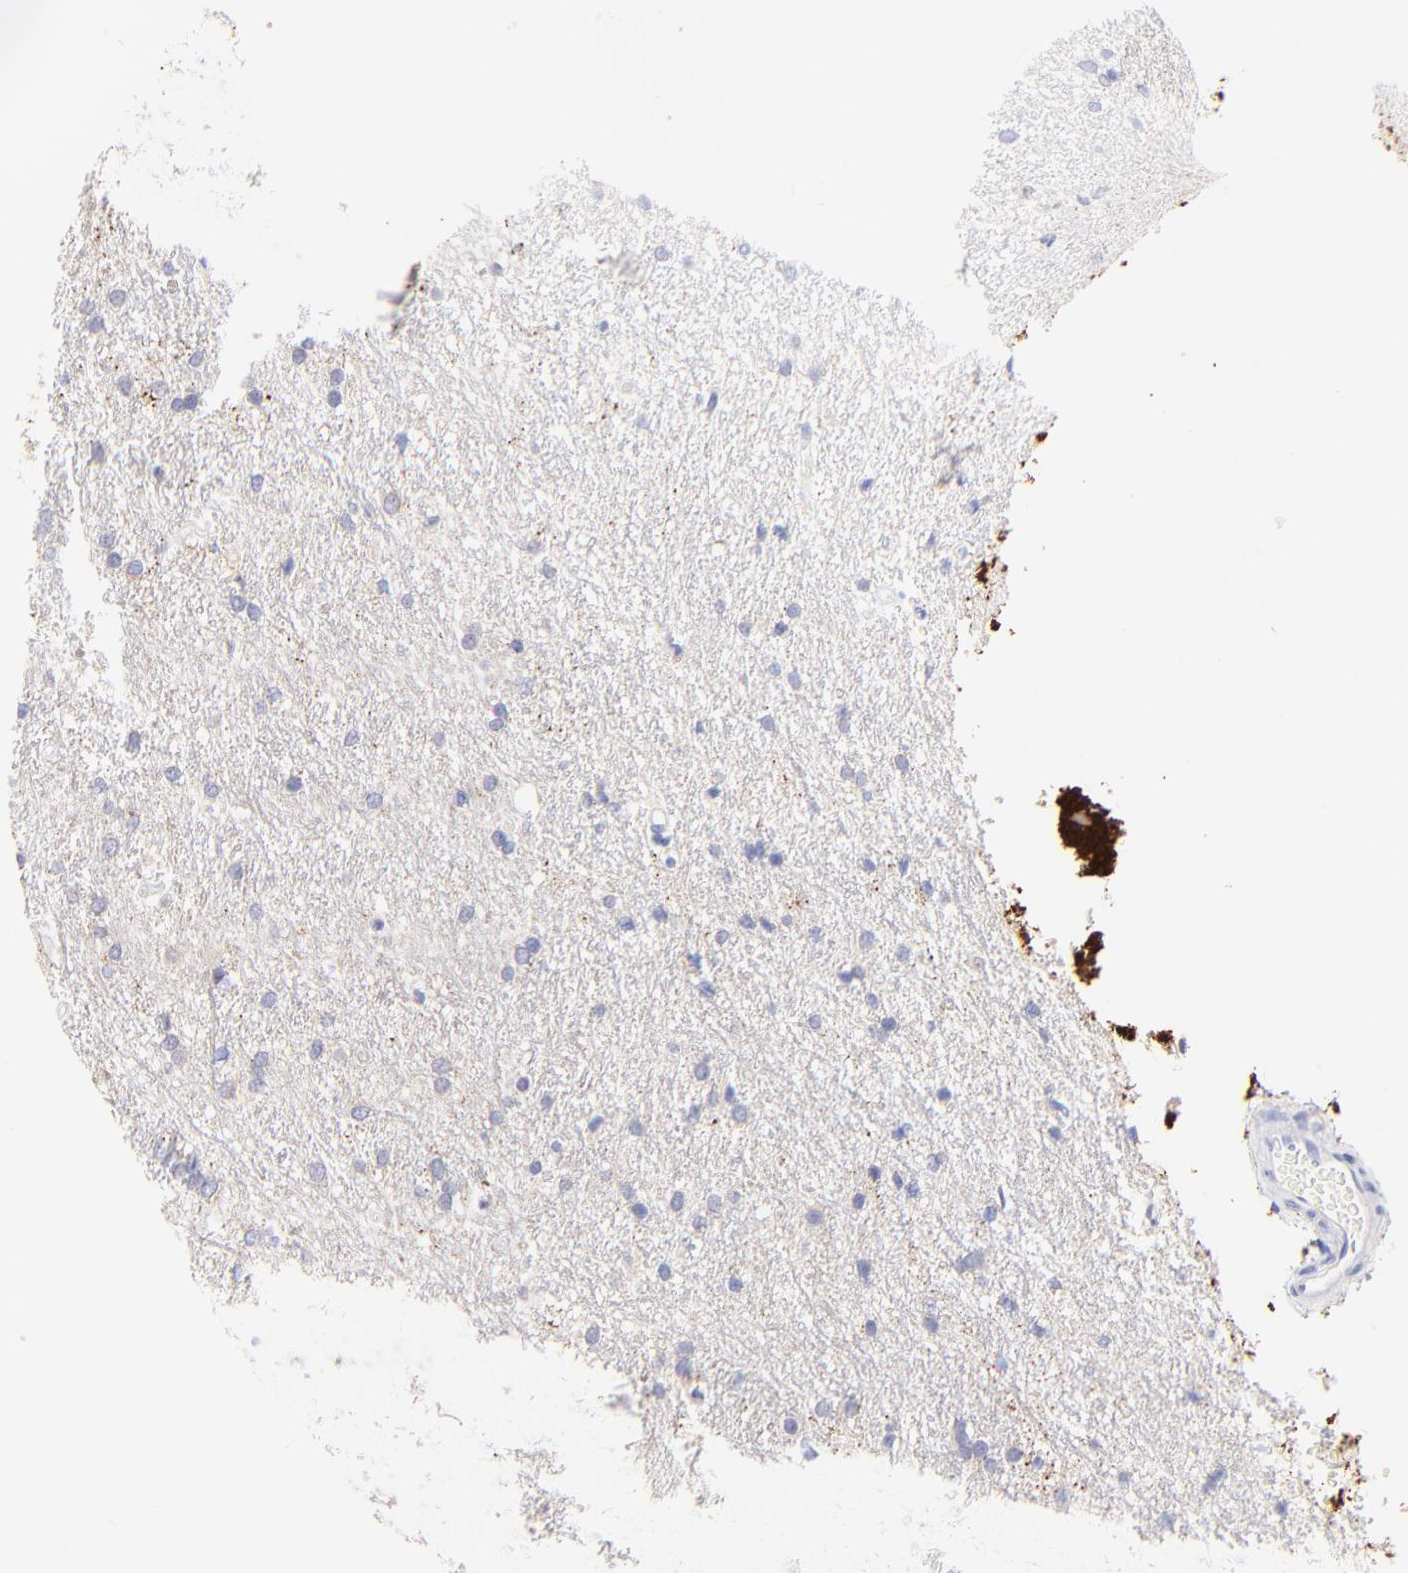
{"staining": {"intensity": "negative", "quantity": "none", "location": "none"}, "tissue": "glioma", "cell_type": "Tumor cells", "image_type": "cancer", "snomed": [{"axis": "morphology", "description": "Glioma, malignant, High grade"}, {"axis": "topography", "description": "Brain"}], "caption": "Glioma was stained to show a protein in brown. There is no significant staining in tumor cells.", "gene": "RAB3A", "patient": {"sex": "female", "age": 50}}